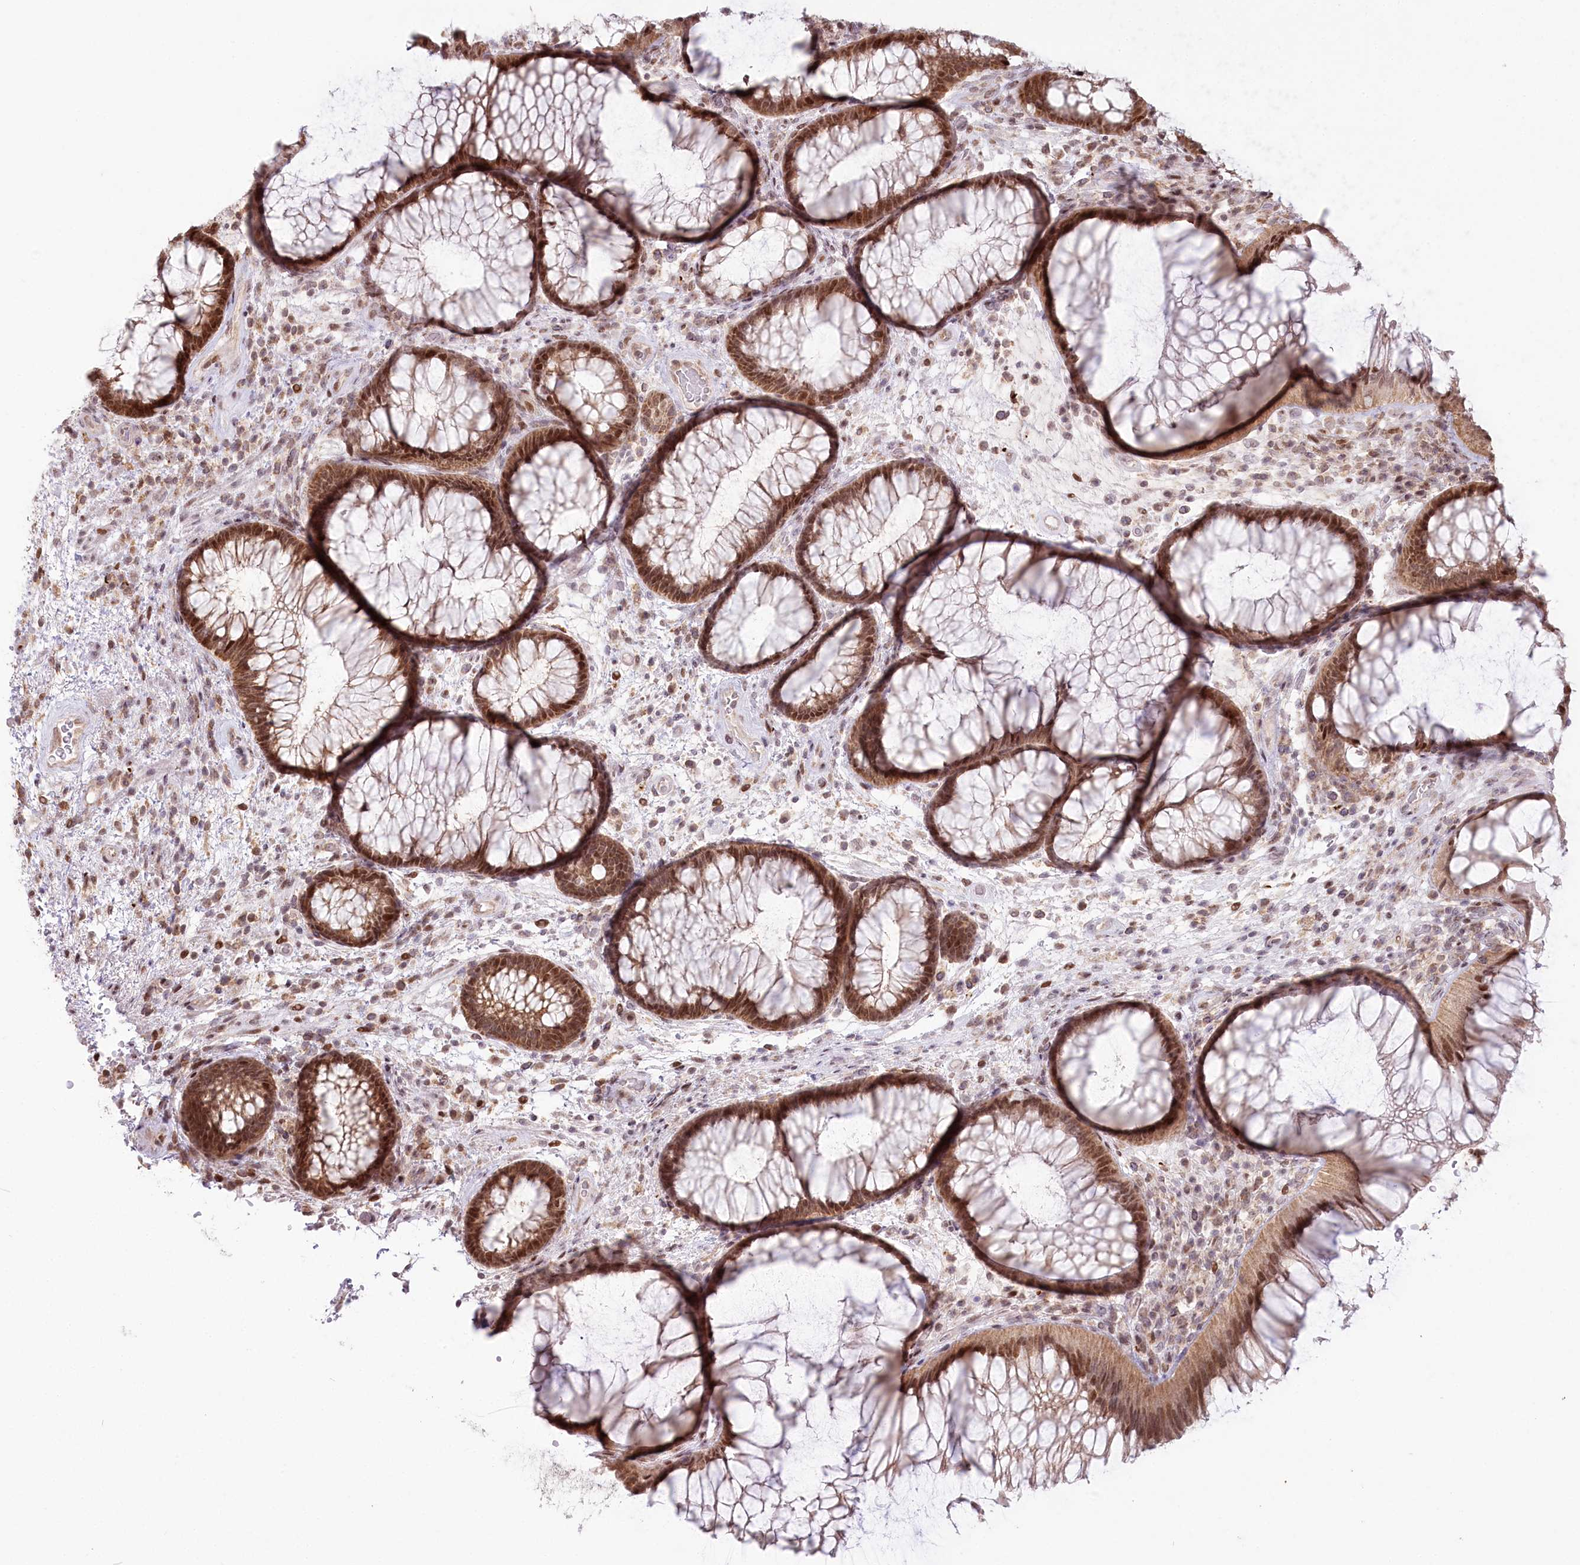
{"staining": {"intensity": "moderate", "quantity": ">75%", "location": "cytoplasmic/membranous,nuclear"}, "tissue": "rectum", "cell_type": "Glandular cells", "image_type": "normal", "snomed": [{"axis": "morphology", "description": "Normal tissue, NOS"}, {"axis": "topography", "description": "Rectum"}], "caption": "Immunohistochemistry histopathology image of benign rectum stained for a protein (brown), which shows medium levels of moderate cytoplasmic/membranous,nuclear positivity in approximately >75% of glandular cells.", "gene": "PYURF", "patient": {"sex": "male", "age": 51}}